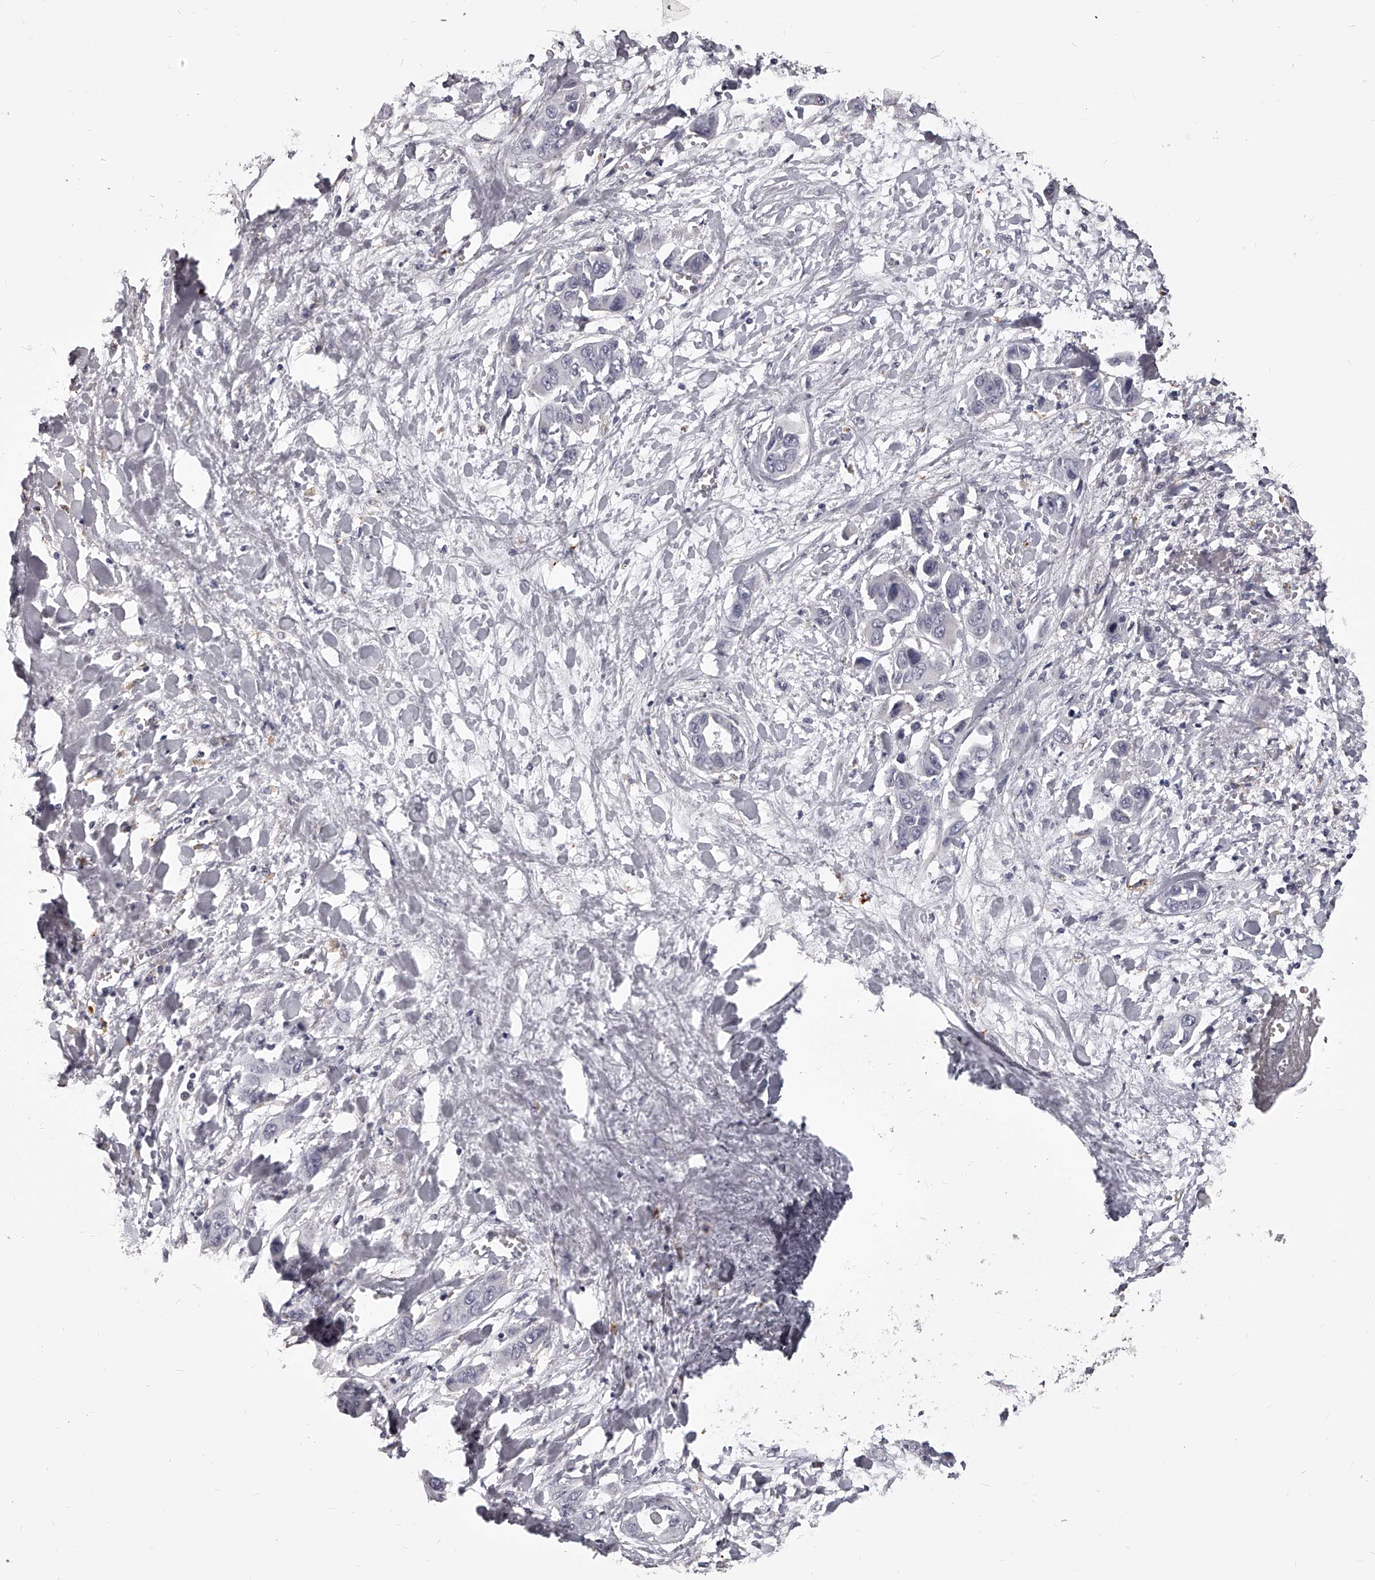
{"staining": {"intensity": "negative", "quantity": "none", "location": "none"}, "tissue": "liver cancer", "cell_type": "Tumor cells", "image_type": "cancer", "snomed": [{"axis": "morphology", "description": "Cholangiocarcinoma"}, {"axis": "topography", "description": "Liver"}], "caption": "Immunohistochemistry (IHC) histopathology image of neoplastic tissue: human liver cancer (cholangiocarcinoma) stained with DAB (3,3'-diaminobenzidine) shows no significant protein staining in tumor cells.", "gene": "DMRT1", "patient": {"sex": "female", "age": 52}}